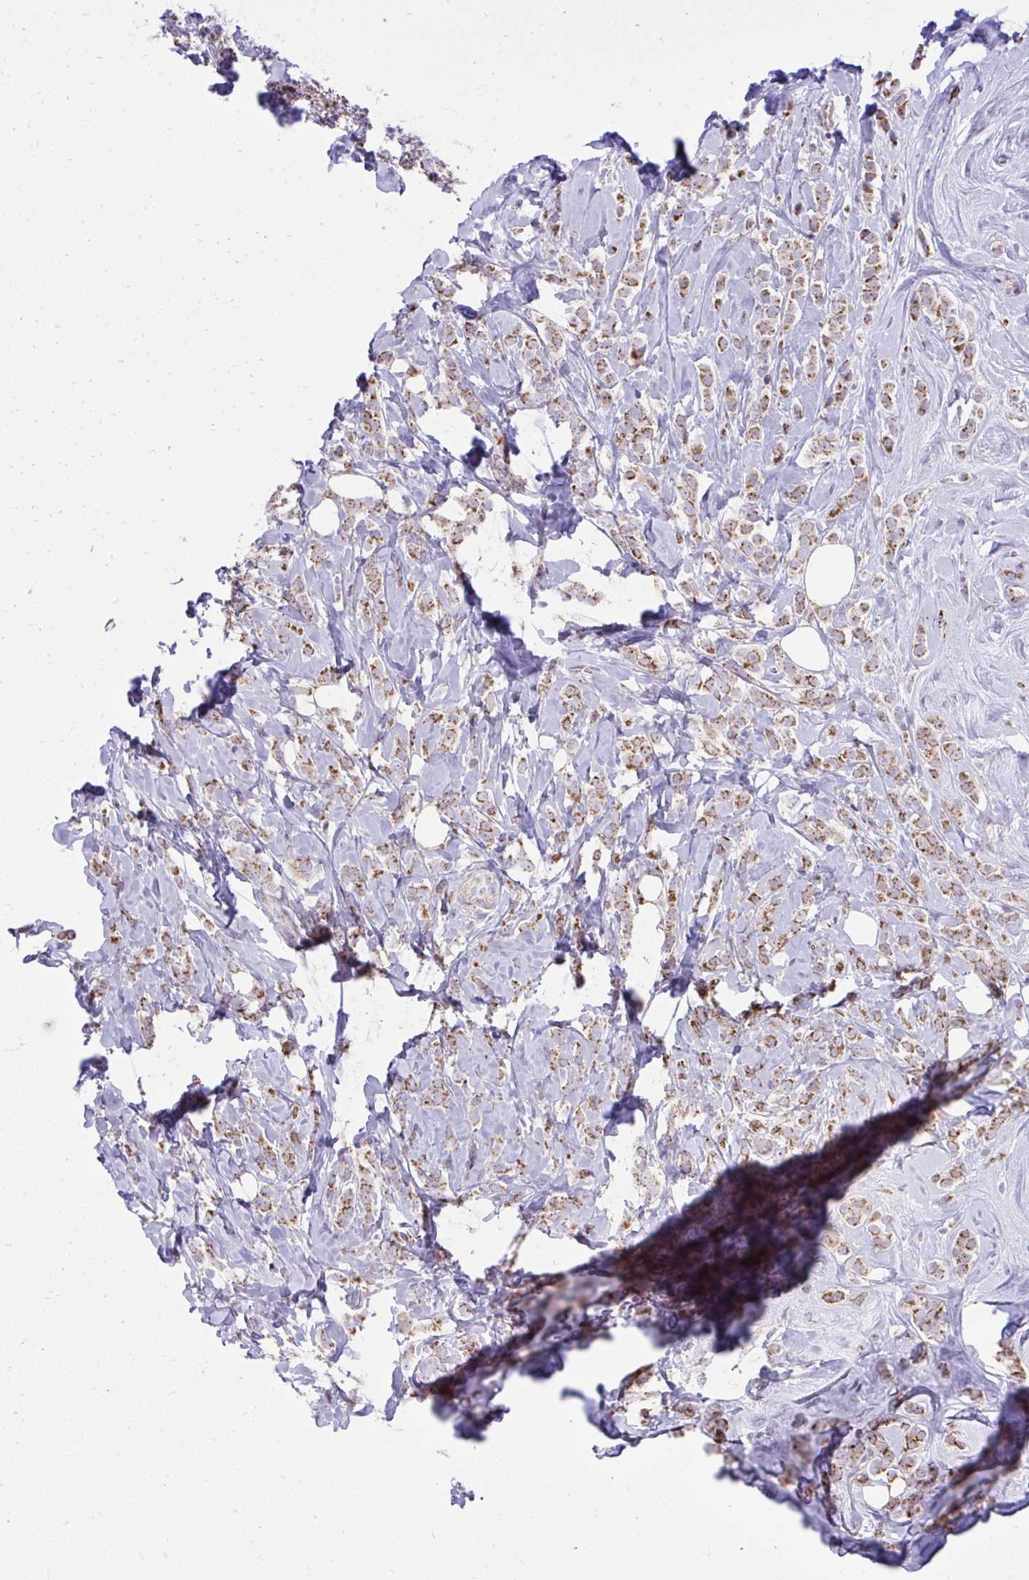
{"staining": {"intensity": "moderate", "quantity": ">75%", "location": "cytoplasmic/membranous"}, "tissue": "breast cancer", "cell_type": "Tumor cells", "image_type": "cancer", "snomed": [{"axis": "morphology", "description": "Lobular carcinoma"}, {"axis": "topography", "description": "Breast"}], "caption": "Brown immunohistochemical staining in human lobular carcinoma (breast) shows moderate cytoplasmic/membranous staining in about >75% of tumor cells.", "gene": "GPRIN3", "patient": {"sex": "female", "age": 49}}